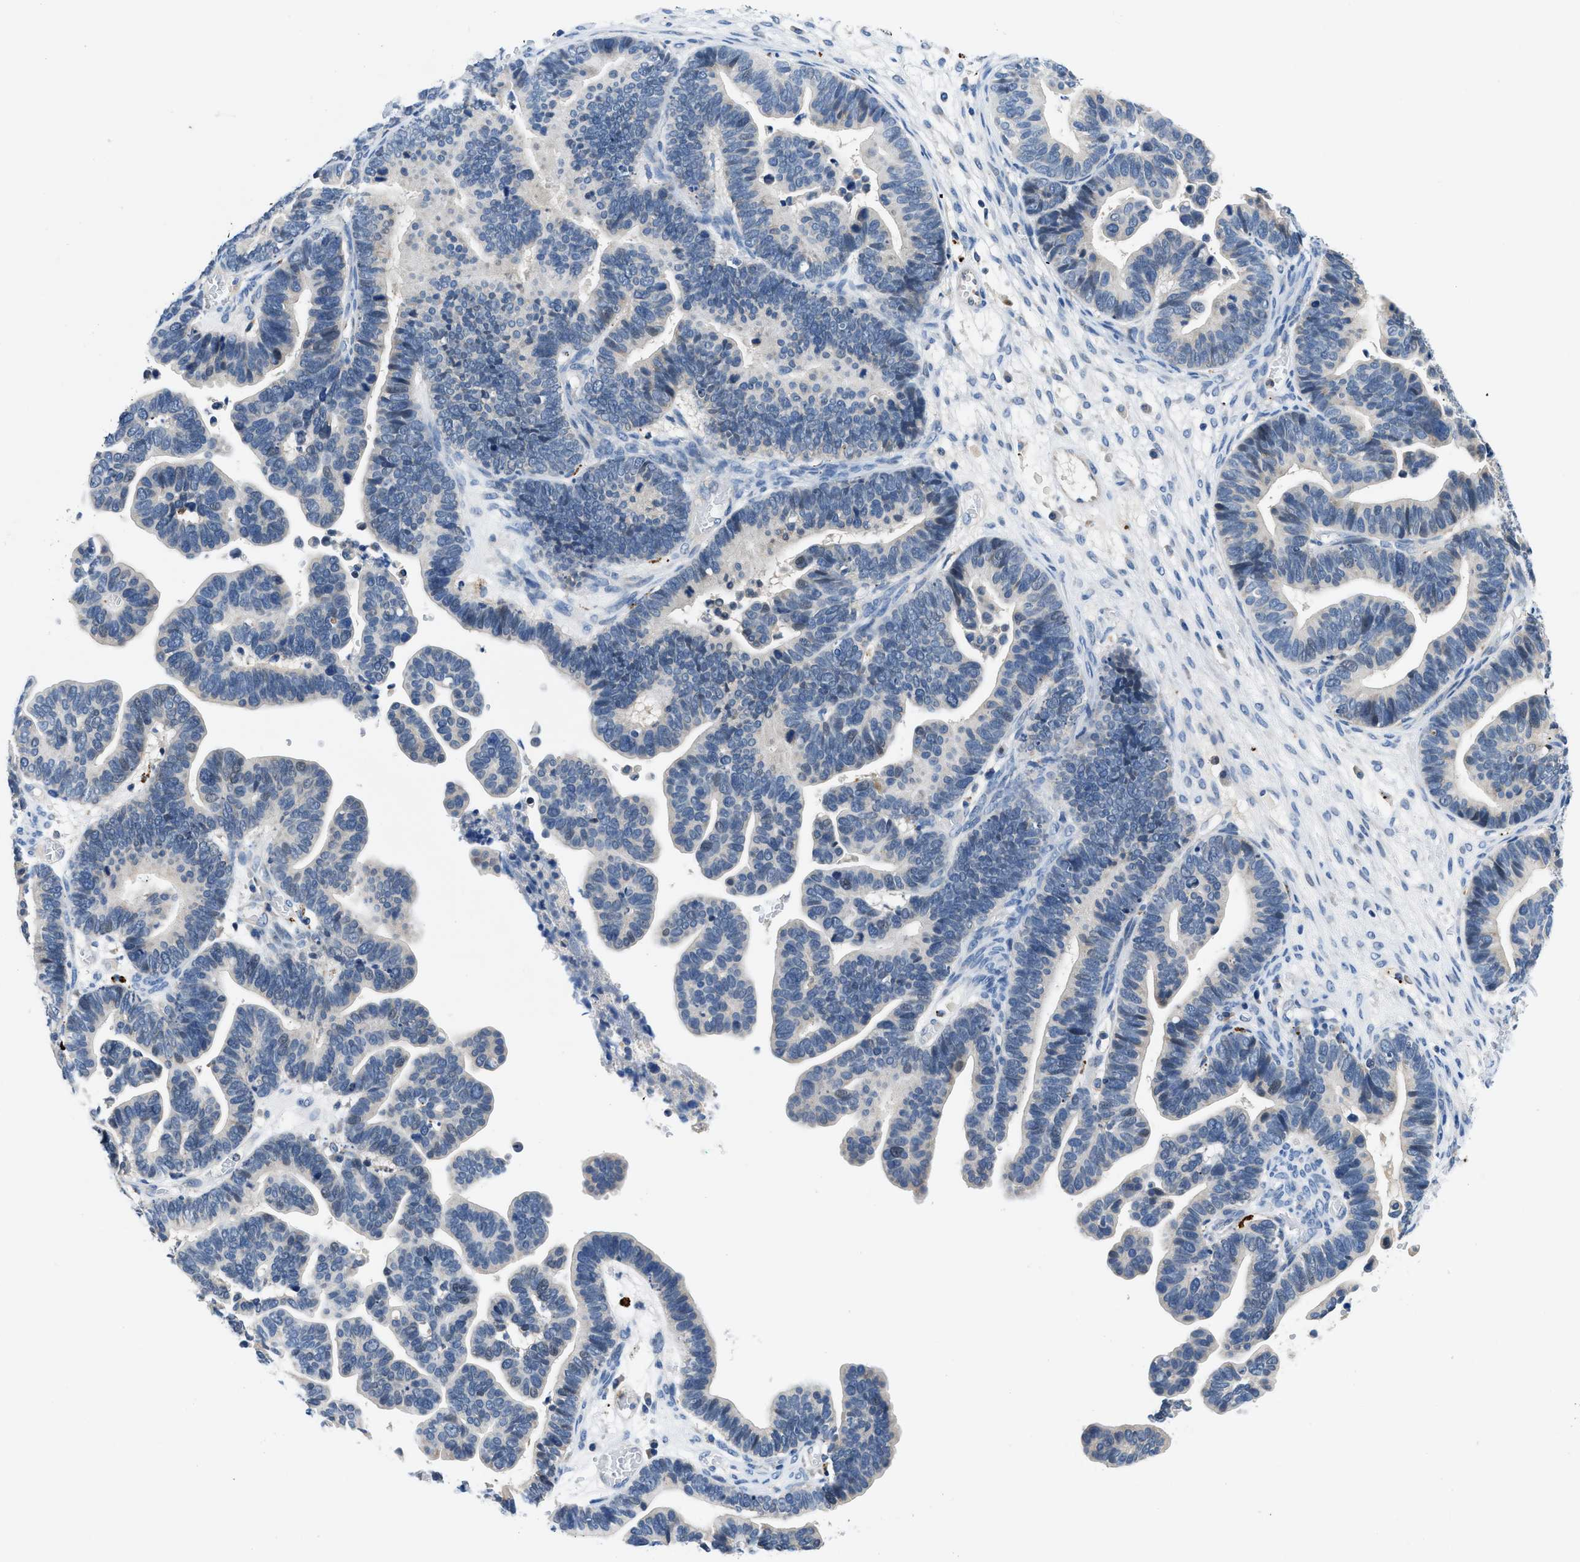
{"staining": {"intensity": "negative", "quantity": "none", "location": "none"}, "tissue": "ovarian cancer", "cell_type": "Tumor cells", "image_type": "cancer", "snomed": [{"axis": "morphology", "description": "Cystadenocarcinoma, serous, NOS"}, {"axis": "topography", "description": "Ovary"}], "caption": "The immunohistochemistry micrograph has no significant staining in tumor cells of ovarian cancer tissue.", "gene": "ADGRE3", "patient": {"sex": "female", "age": 56}}